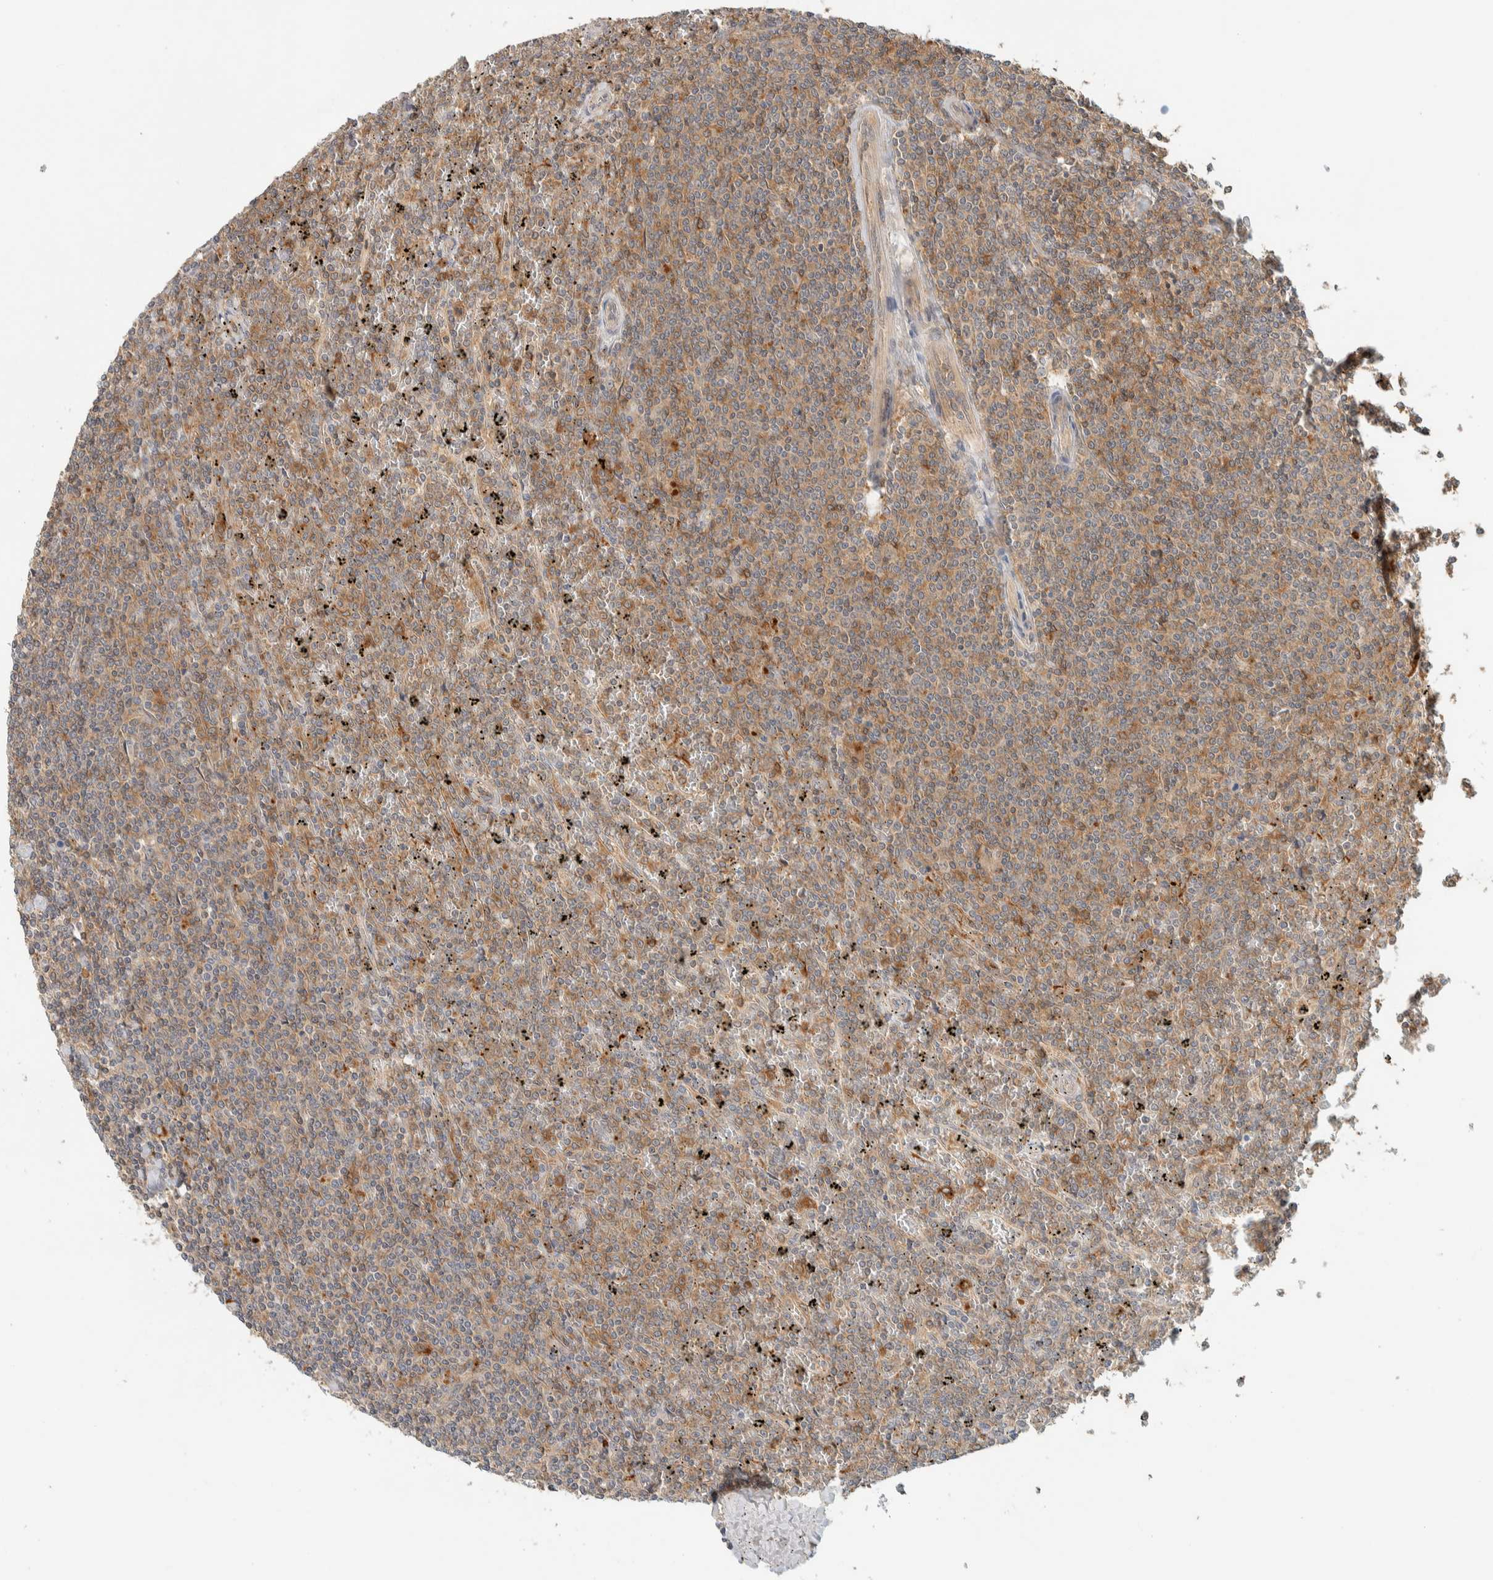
{"staining": {"intensity": "moderate", "quantity": ">75%", "location": "cytoplasmic/membranous"}, "tissue": "lymphoma", "cell_type": "Tumor cells", "image_type": "cancer", "snomed": [{"axis": "morphology", "description": "Malignant lymphoma, non-Hodgkin's type, Low grade"}, {"axis": "topography", "description": "Spleen"}], "caption": "The photomicrograph demonstrates immunohistochemical staining of low-grade malignant lymphoma, non-Hodgkin's type. There is moderate cytoplasmic/membranous staining is present in approximately >75% of tumor cells.", "gene": "RAB11FIP1", "patient": {"sex": "female", "age": 19}}